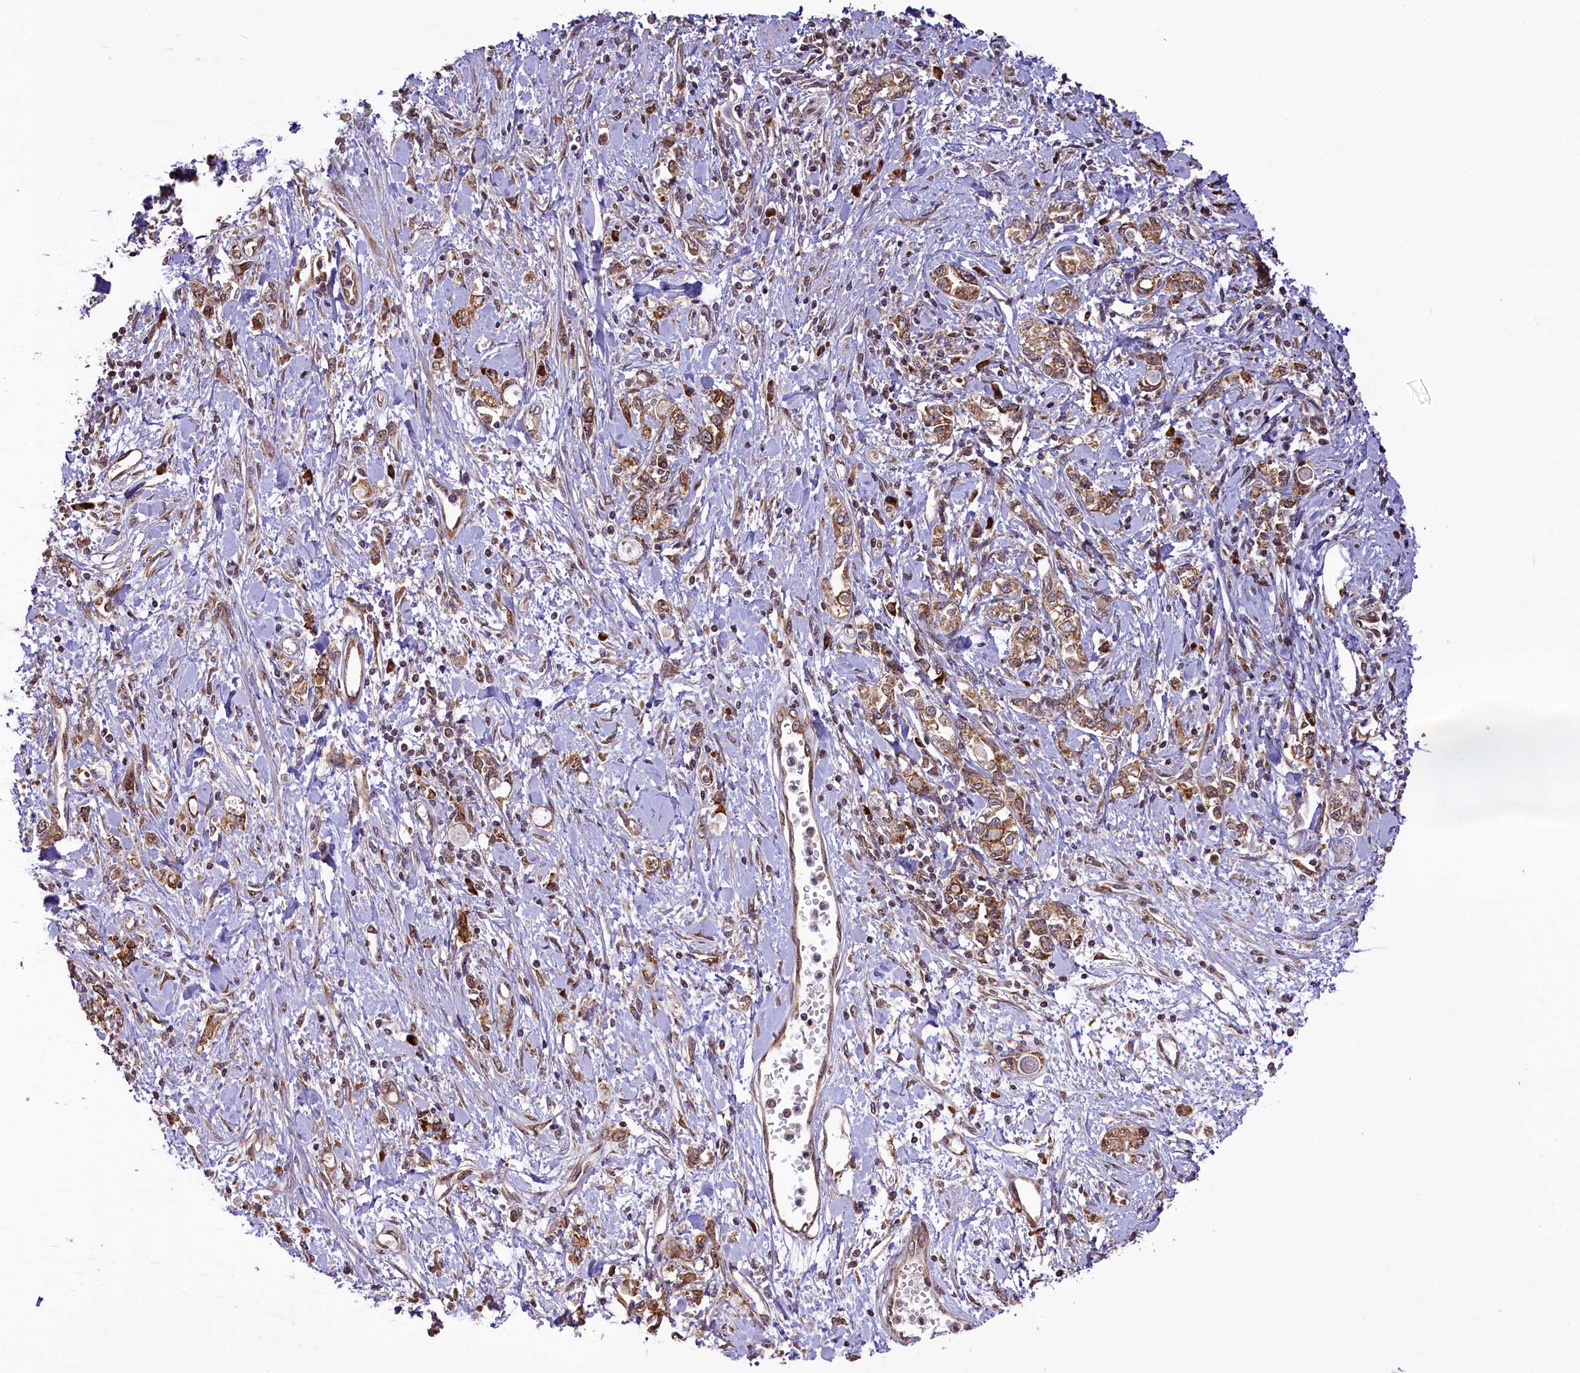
{"staining": {"intensity": "moderate", "quantity": ">75%", "location": "cytoplasmic/membranous"}, "tissue": "stomach cancer", "cell_type": "Tumor cells", "image_type": "cancer", "snomed": [{"axis": "morphology", "description": "Adenocarcinoma, NOS"}, {"axis": "topography", "description": "Stomach"}], "caption": "A photomicrograph showing moderate cytoplasmic/membranous positivity in approximately >75% of tumor cells in stomach cancer (adenocarcinoma), as visualized by brown immunohistochemical staining.", "gene": "LARP4", "patient": {"sex": "female", "age": 76}}